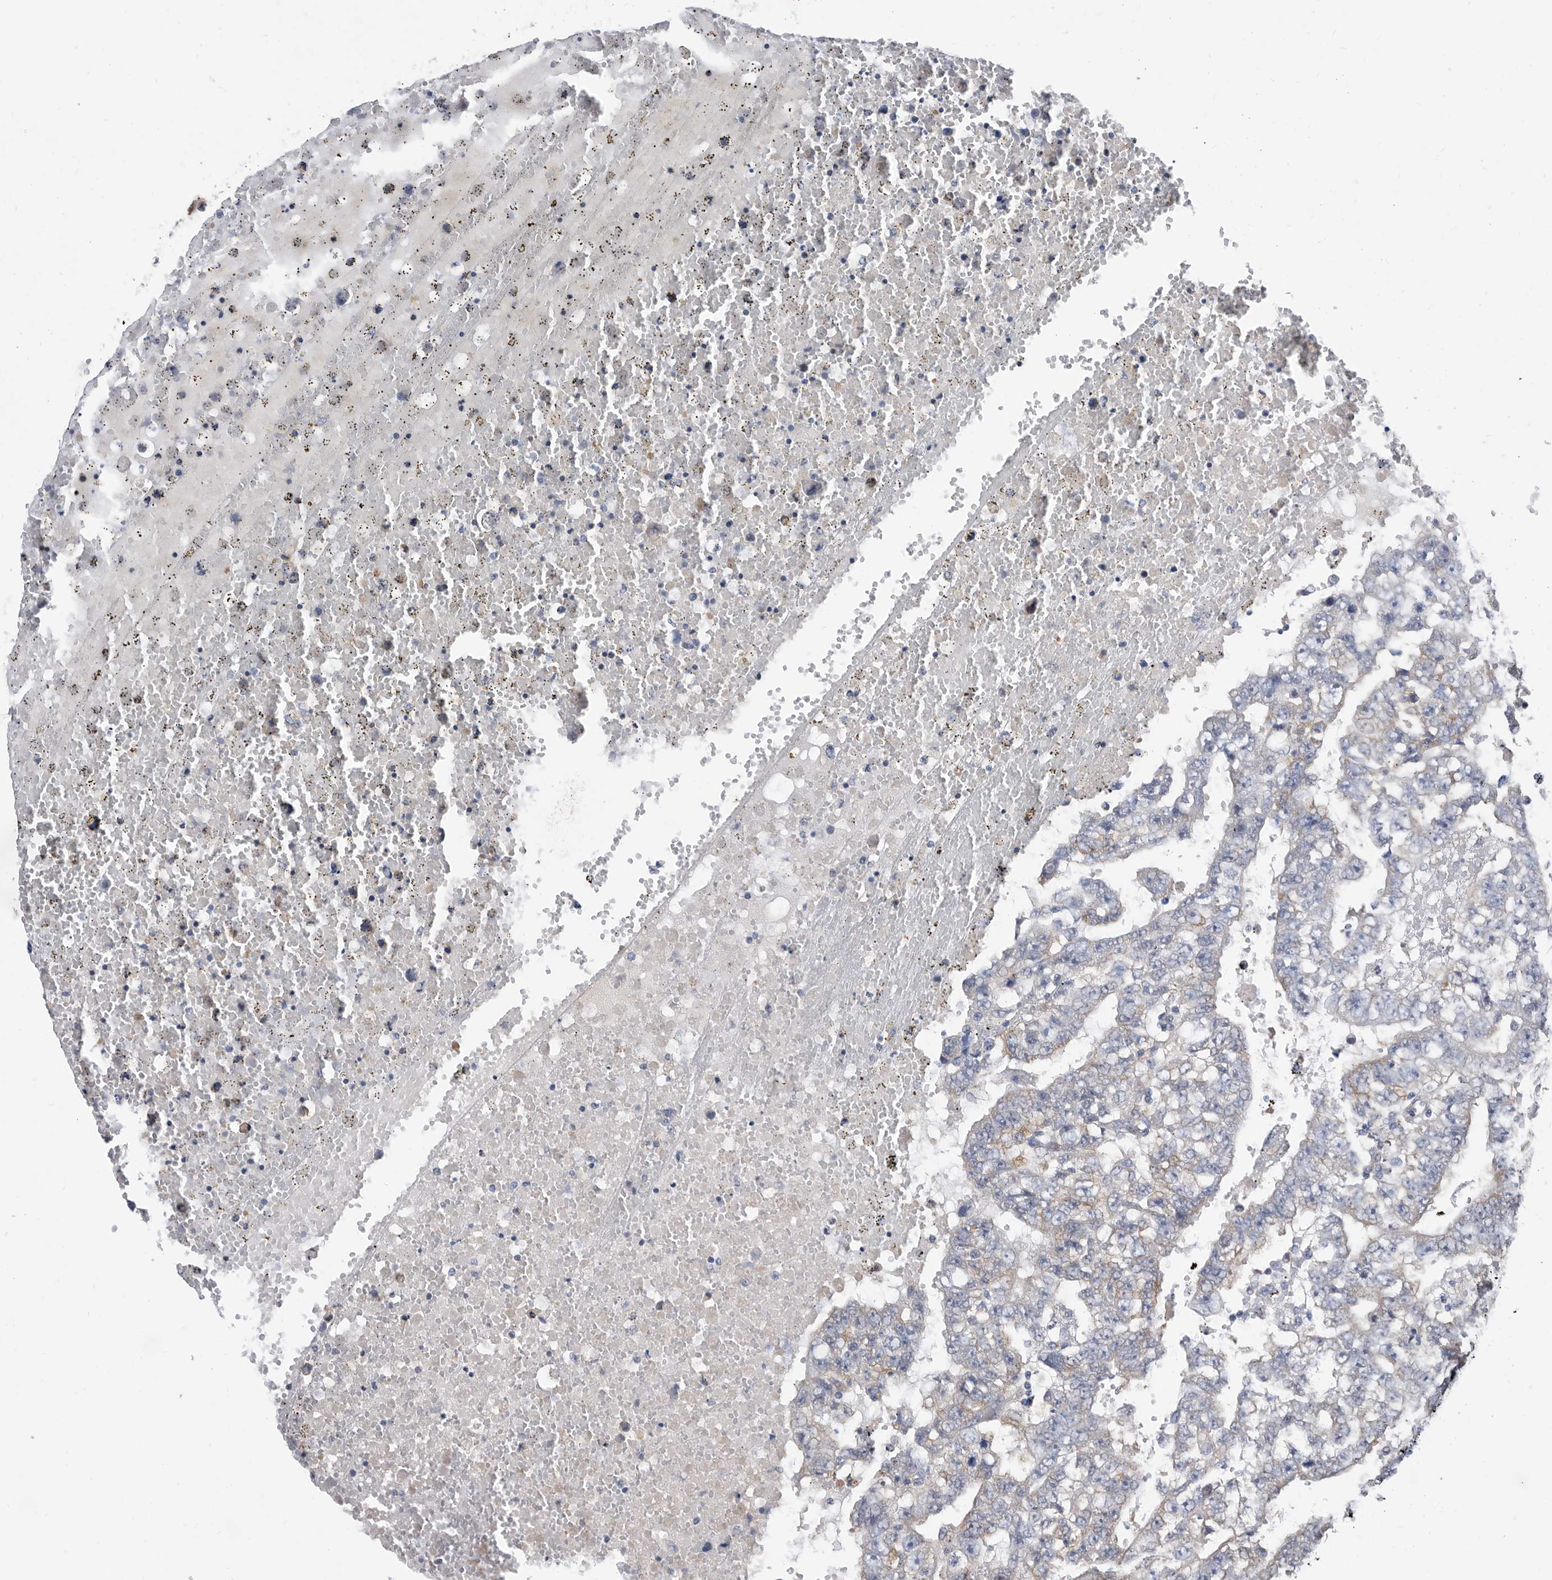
{"staining": {"intensity": "negative", "quantity": "none", "location": "none"}, "tissue": "testis cancer", "cell_type": "Tumor cells", "image_type": "cancer", "snomed": [{"axis": "morphology", "description": "Carcinoma, Embryonal, NOS"}, {"axis": "topography", "description": "Testis"}], "caption": "Tumor cells are negative for brown protein staining in testis cancer.", "gene": "CCT4", "patient": {"sex": "male", "age": 25}}